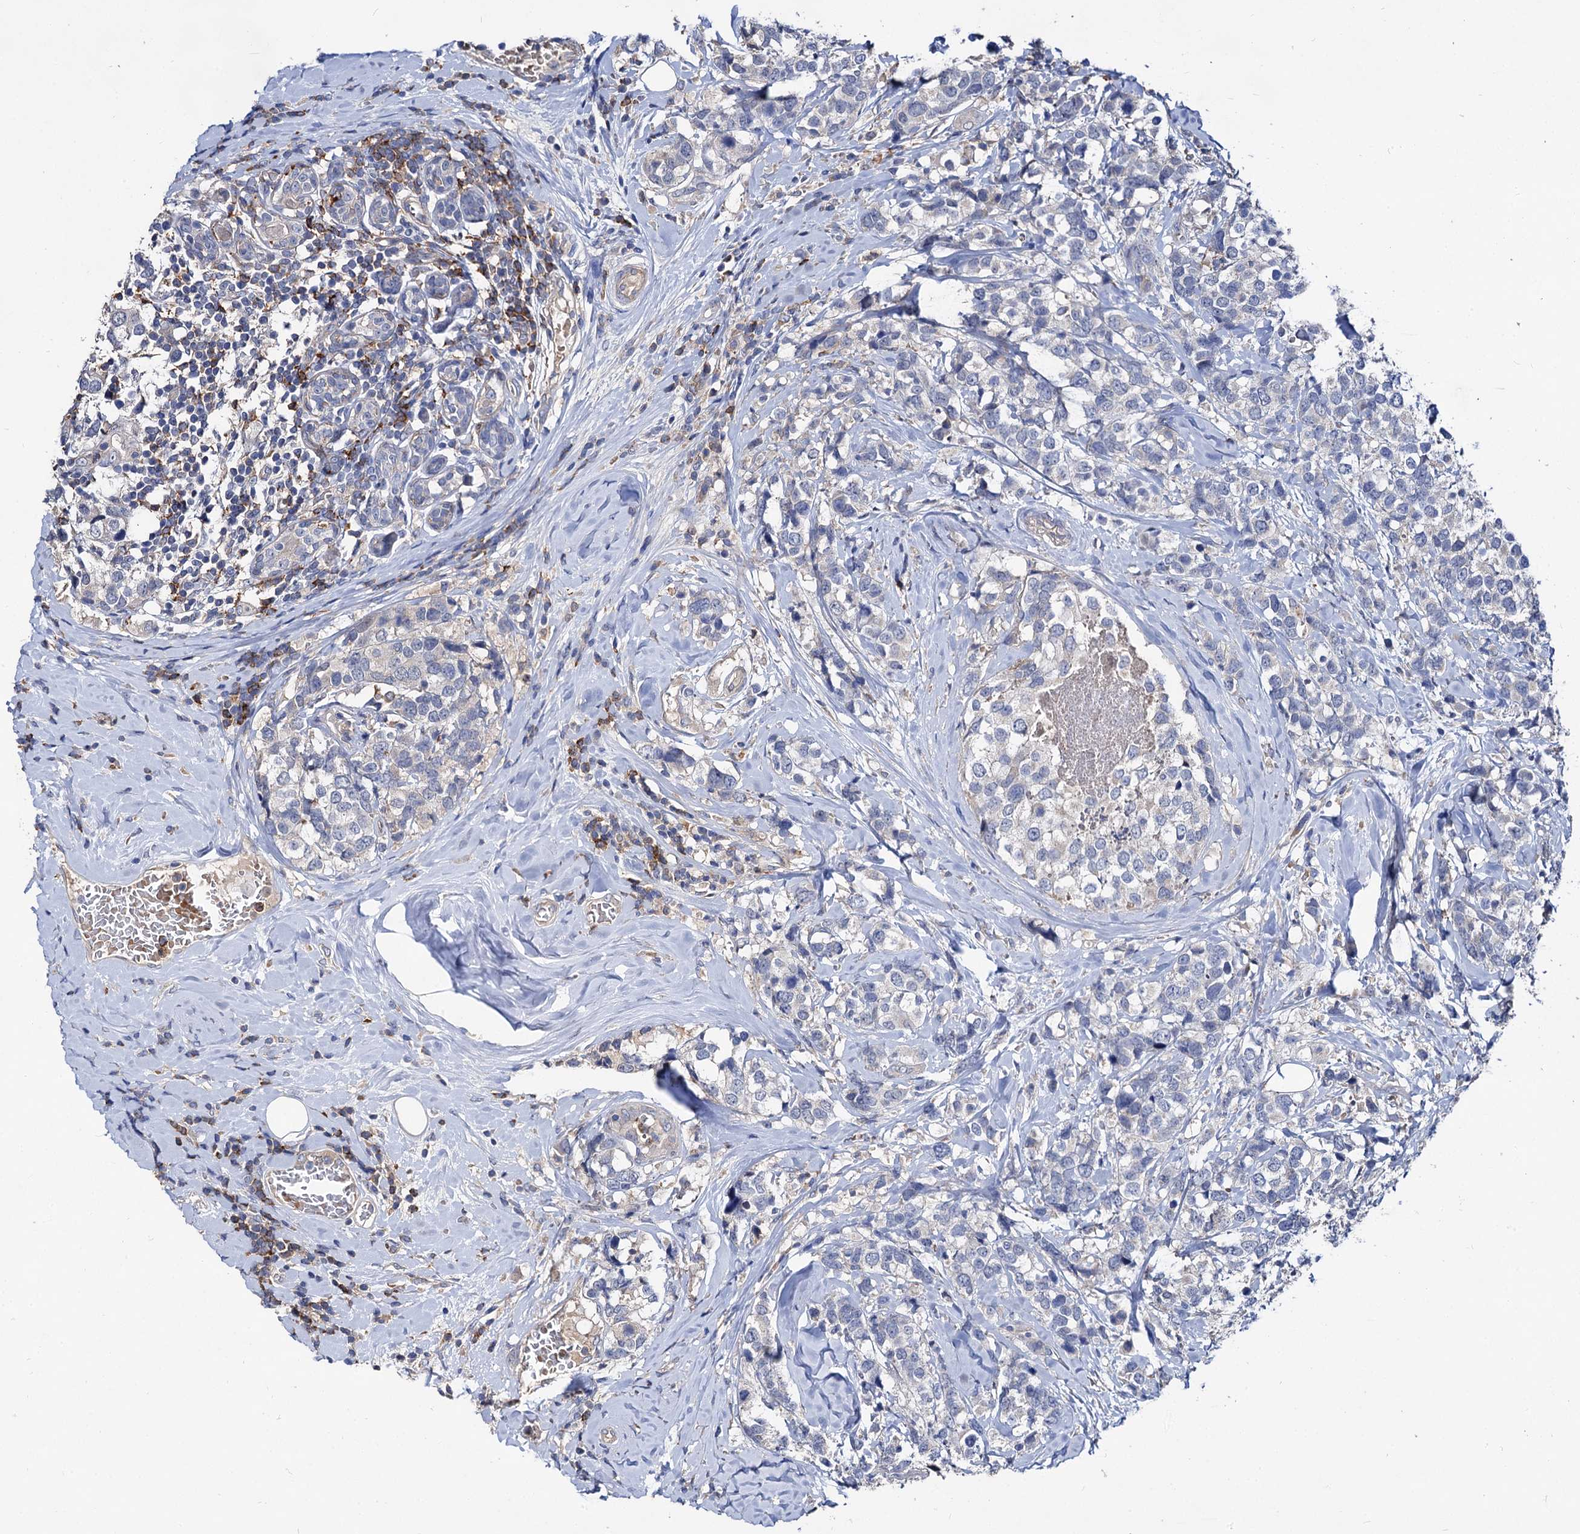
{"staining": {"intensity": "negative", "quantity": "none", "location": "none"}, "tissue": "breast cancer", "cell_type": "Tumor cells", "image_type": "cancer", "snomed": [{"axis": "morphology", "description": "Lobular carcinoma"}, {"axis": "topography", "description": "Breast"}], "caption": "A photomicrograph of breast cancer stained for a protein reveals no brown staining in tumor cells.", "gene": "HVCN1", "patient": {"sex": "female", "age": 59}}